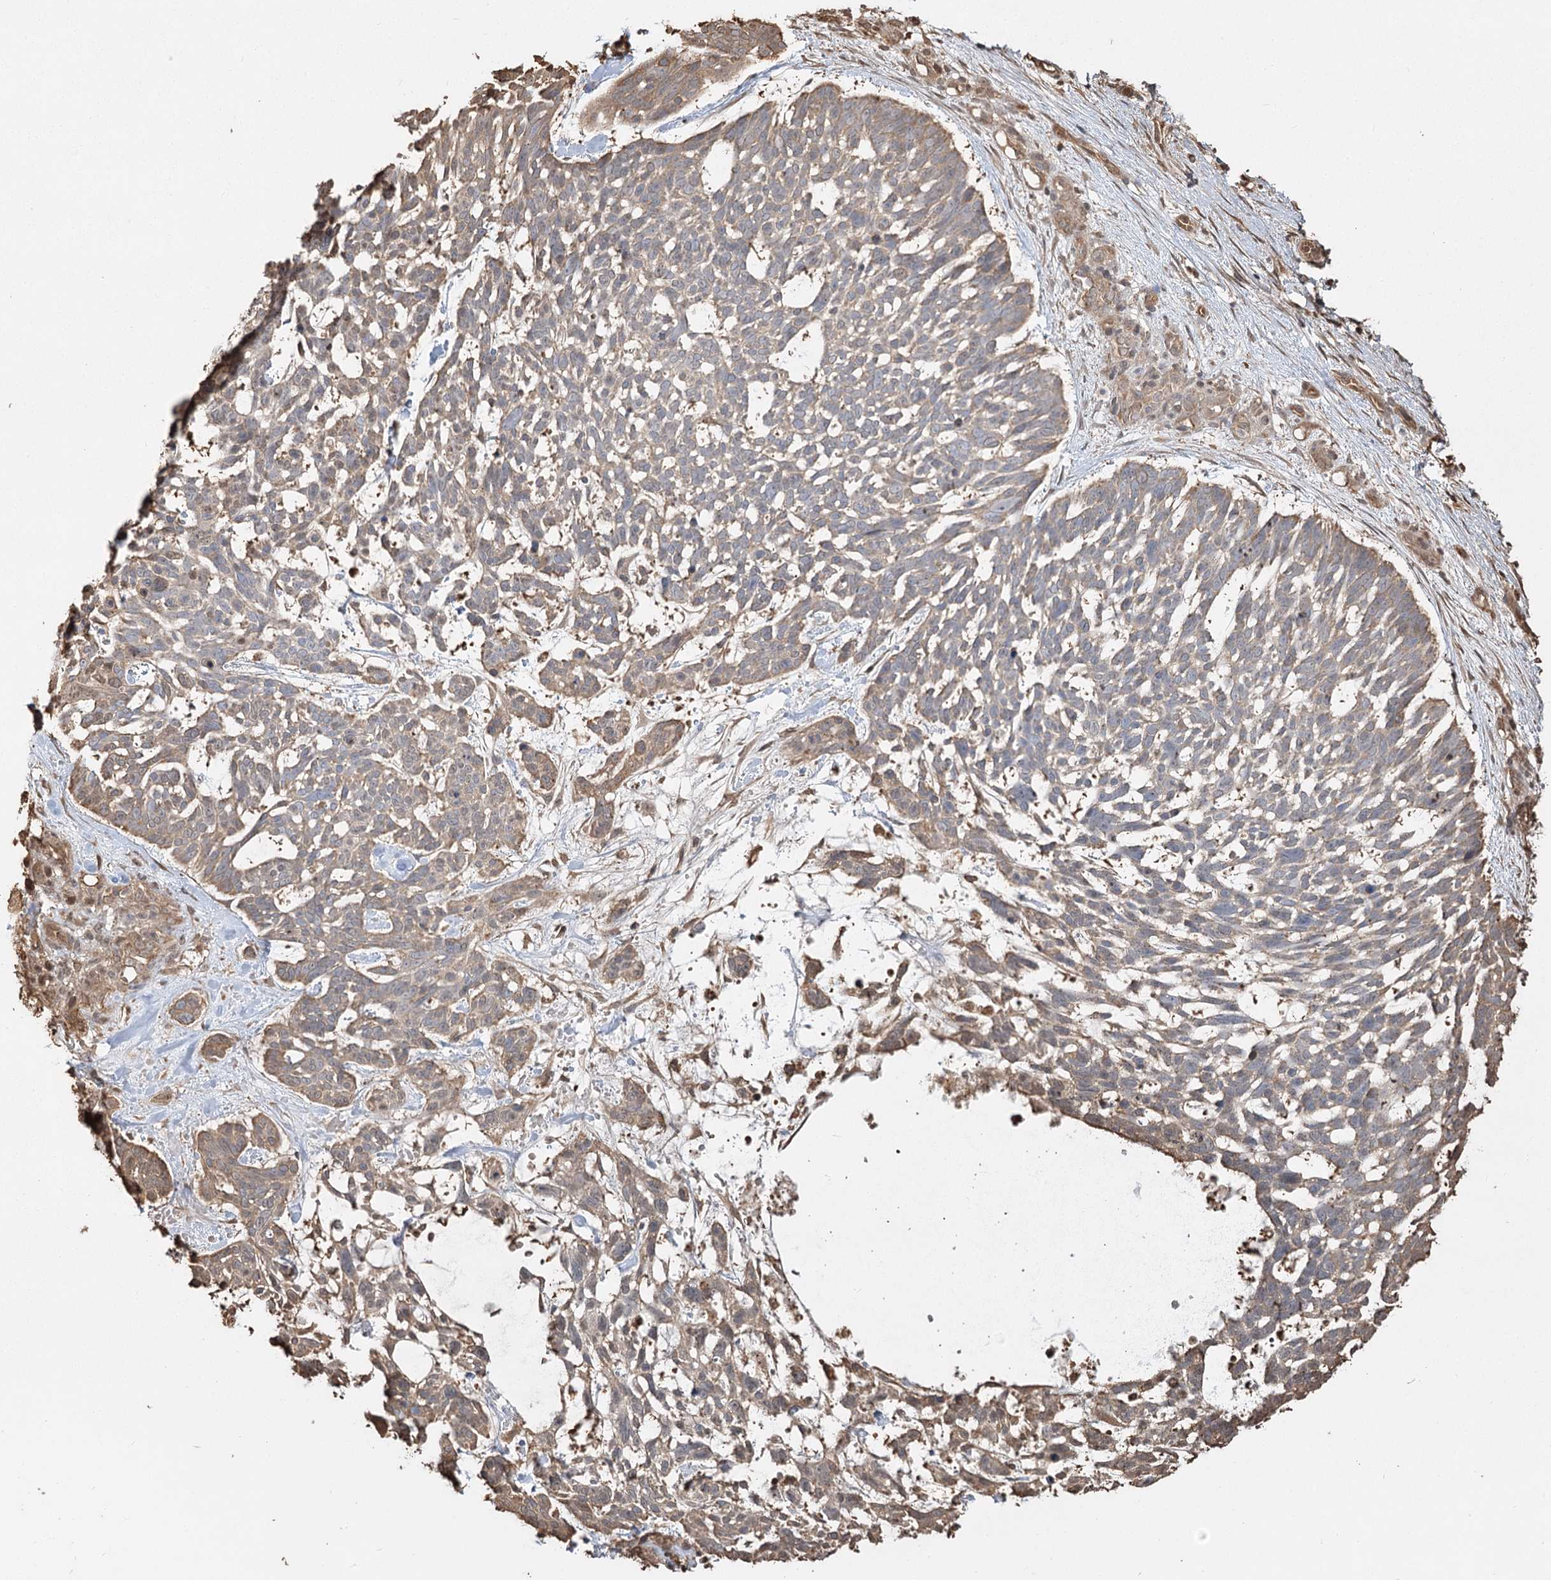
{"staining": {"intensity": "weak", "quantity": "25%-75%", "location": "cytoplasmic/membranous"}, "tissue": "skin cancer", "cell_type": "Tumor cells", "image_type": "cancer", "snomed": [{"axis": "morphology", "description": "Basal cell carcinoma"}, {"axis": "topography", "description": "Skin"}], "caption": "The histopathology image demonstrates a brown stain indicating the presence of a protein in the cytoplasmic/membranous of tumor cells in skin basal cell carcinoma.", "gene": "PLCH1", "patient": {"sex": "male", "age": 88}}